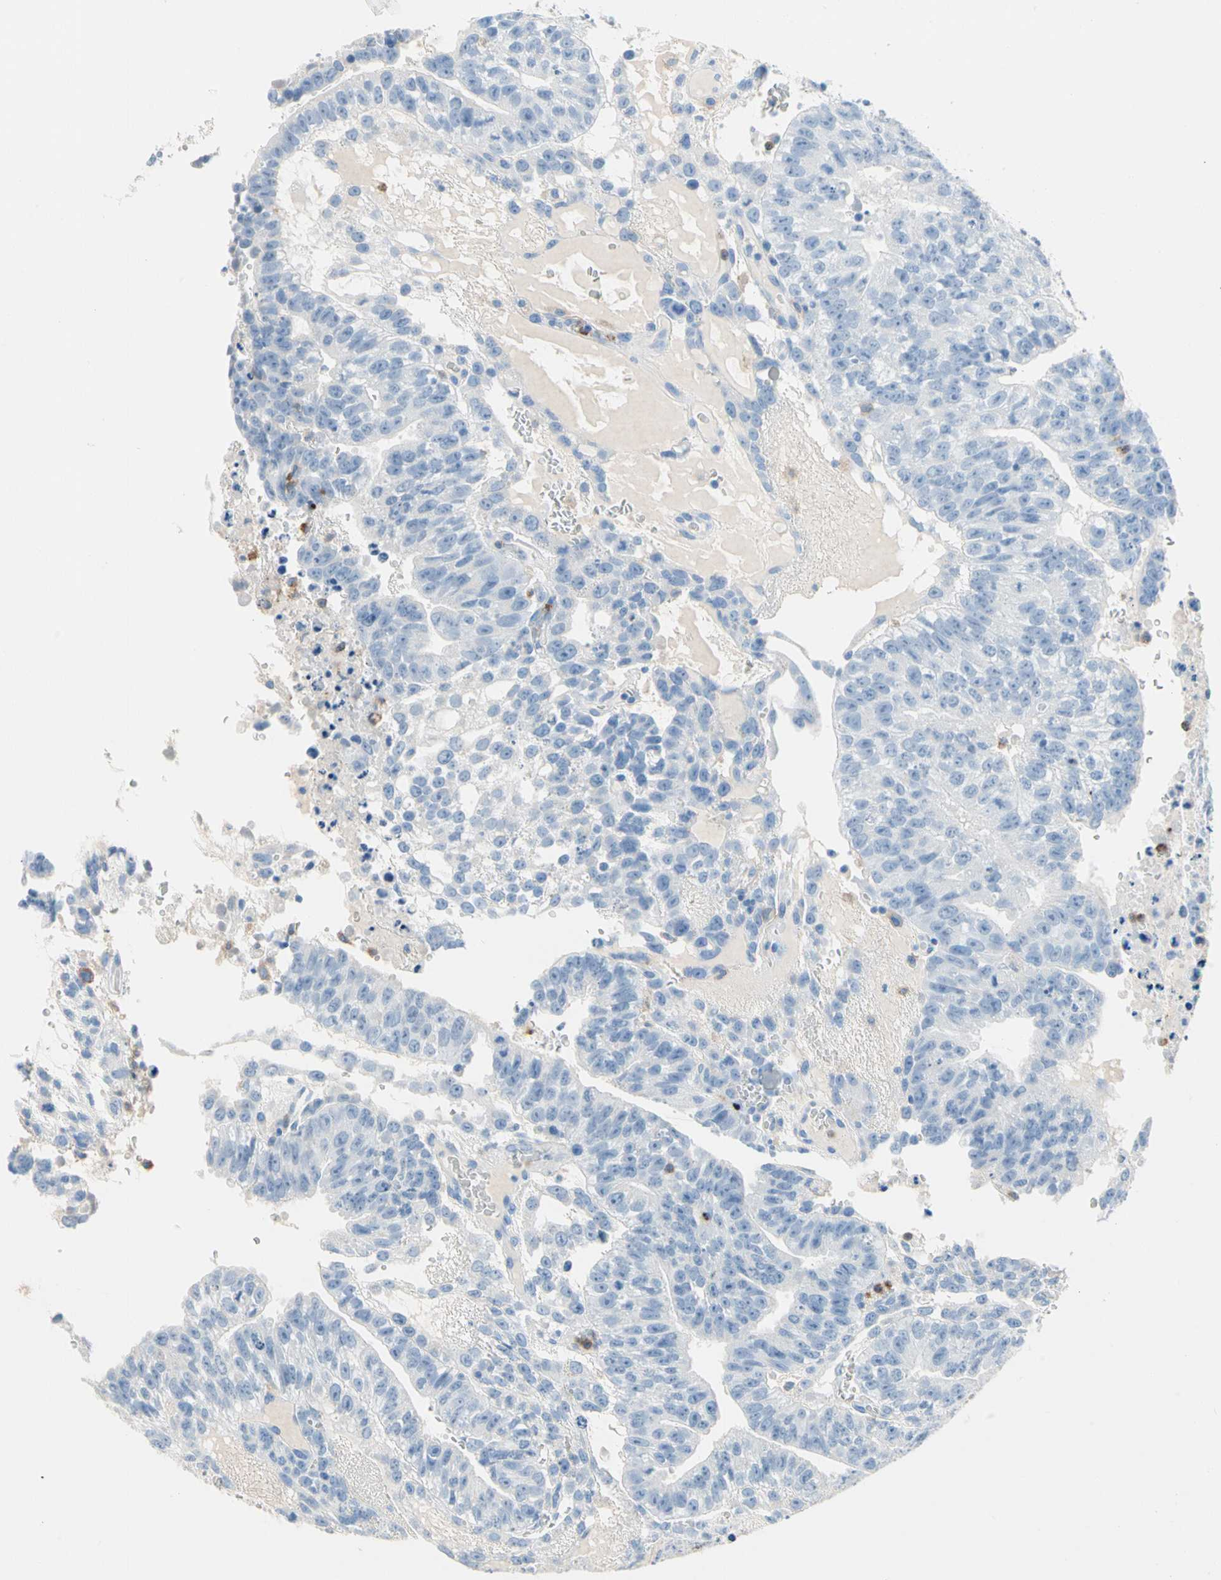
{"staining": {"intensity": "negative", "quantity": "none", "location": "none"}, "tissue": "testis cancer", "cell_type": "Tumor cells", "image_type": "cancer", "snomed": [{"axis": "morphology", "description": "Seminoma, NOS"}, {"axis": "morphology", "description": "Carcinoma, Embryonal, NOS"}, {"axis": "topography", "description": "Testis"}], "caption": "This micrograph is of embryonal carcinoma (testis) stained with immunohistochemistry to label a protein in brown with the nuclei are counter-stained blue. There is no positivity in tumor cells.", "gene": "CLEC4A", "patient": {"sex": "male", "age": 52}}